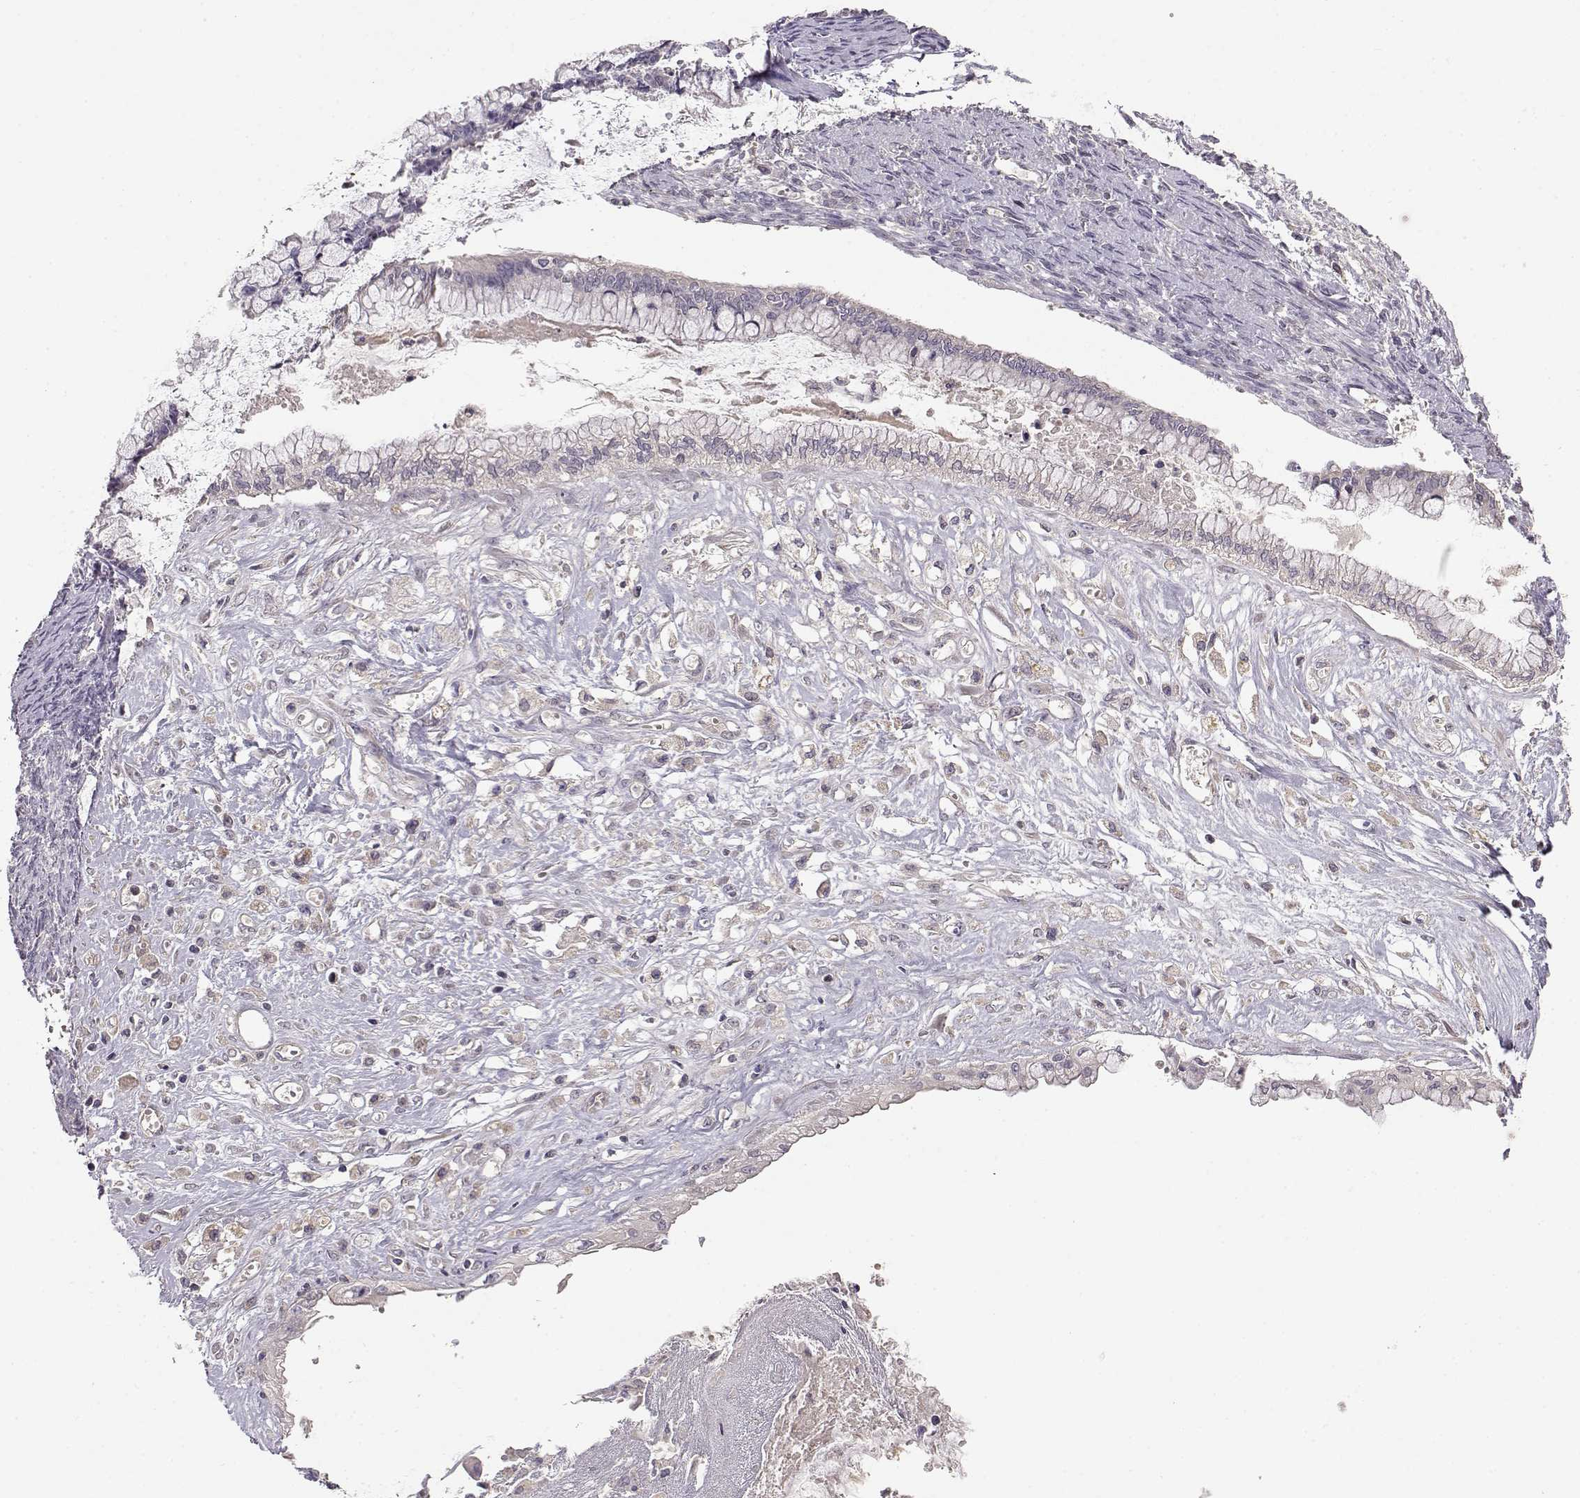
{"staining": {"intensity": "negative", "quantity": "none", "location": "none"}, "tissue": "ovarian cancer", "cell_type": "Tumor cells", "image_type": "cancer", "snomed": [{"axis": "morphology", "description": "Cystadenocarcinoma, mucinous, NOS"}, {"axis": "topography", "description": "Ovary"}], "caption": "Tumor cells show no significant positivity in ovarian mucinous cystadenocarcinoma. (Stains: DAB (3,3'-diaminobenzidine) immunohistochemistry (IHC) with hematoxylin counter stain, Microscopy: brightfield microscopy at high magnification).", "gene": "TACR1", "patient": {"sex": "female", "age": 67}}